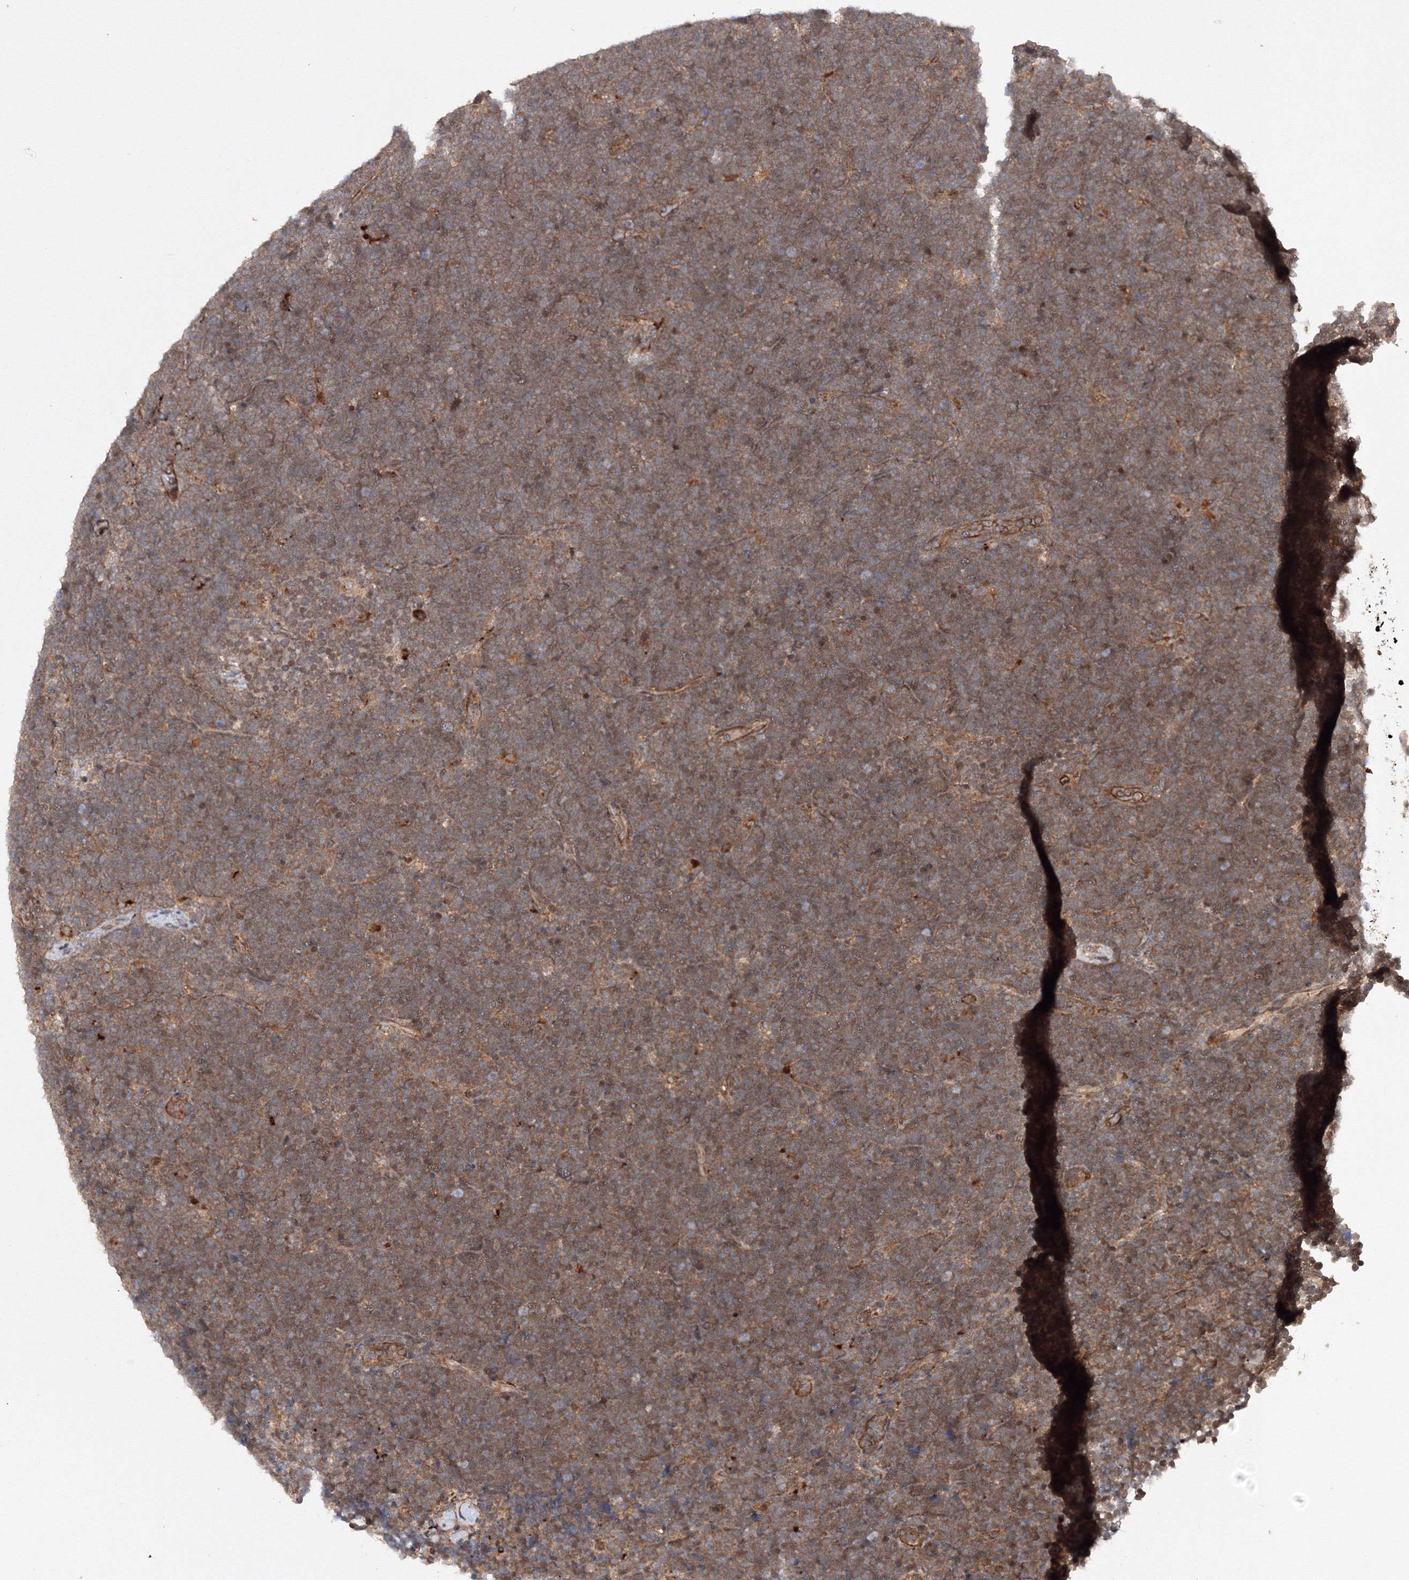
{"staining": {"intensity": "moderate", "quantity": ">75%", "location": "cytoplasmic/membranous"}, "tissue": "lymphoma", "cell_type": "Tumor cells", "image_type": "cancer", "snomed": [{"axis": "morphology", "description": "Malignant lymphoma, non-Hodgkin's type, High grade"}, {"axis": "topography", "description": "Lymph node"}], "caption": "Immunohistochemistry histopathology image of high-grade malignant lymphoma, non-Hodgkin's type stained for a protein (brown), which reveals medium levels of moderate cytoplasmic/membranous staining in about >75% of tumor cells.", "gene": "DCTD", "patient": {"sex": "male", "age": 13}}